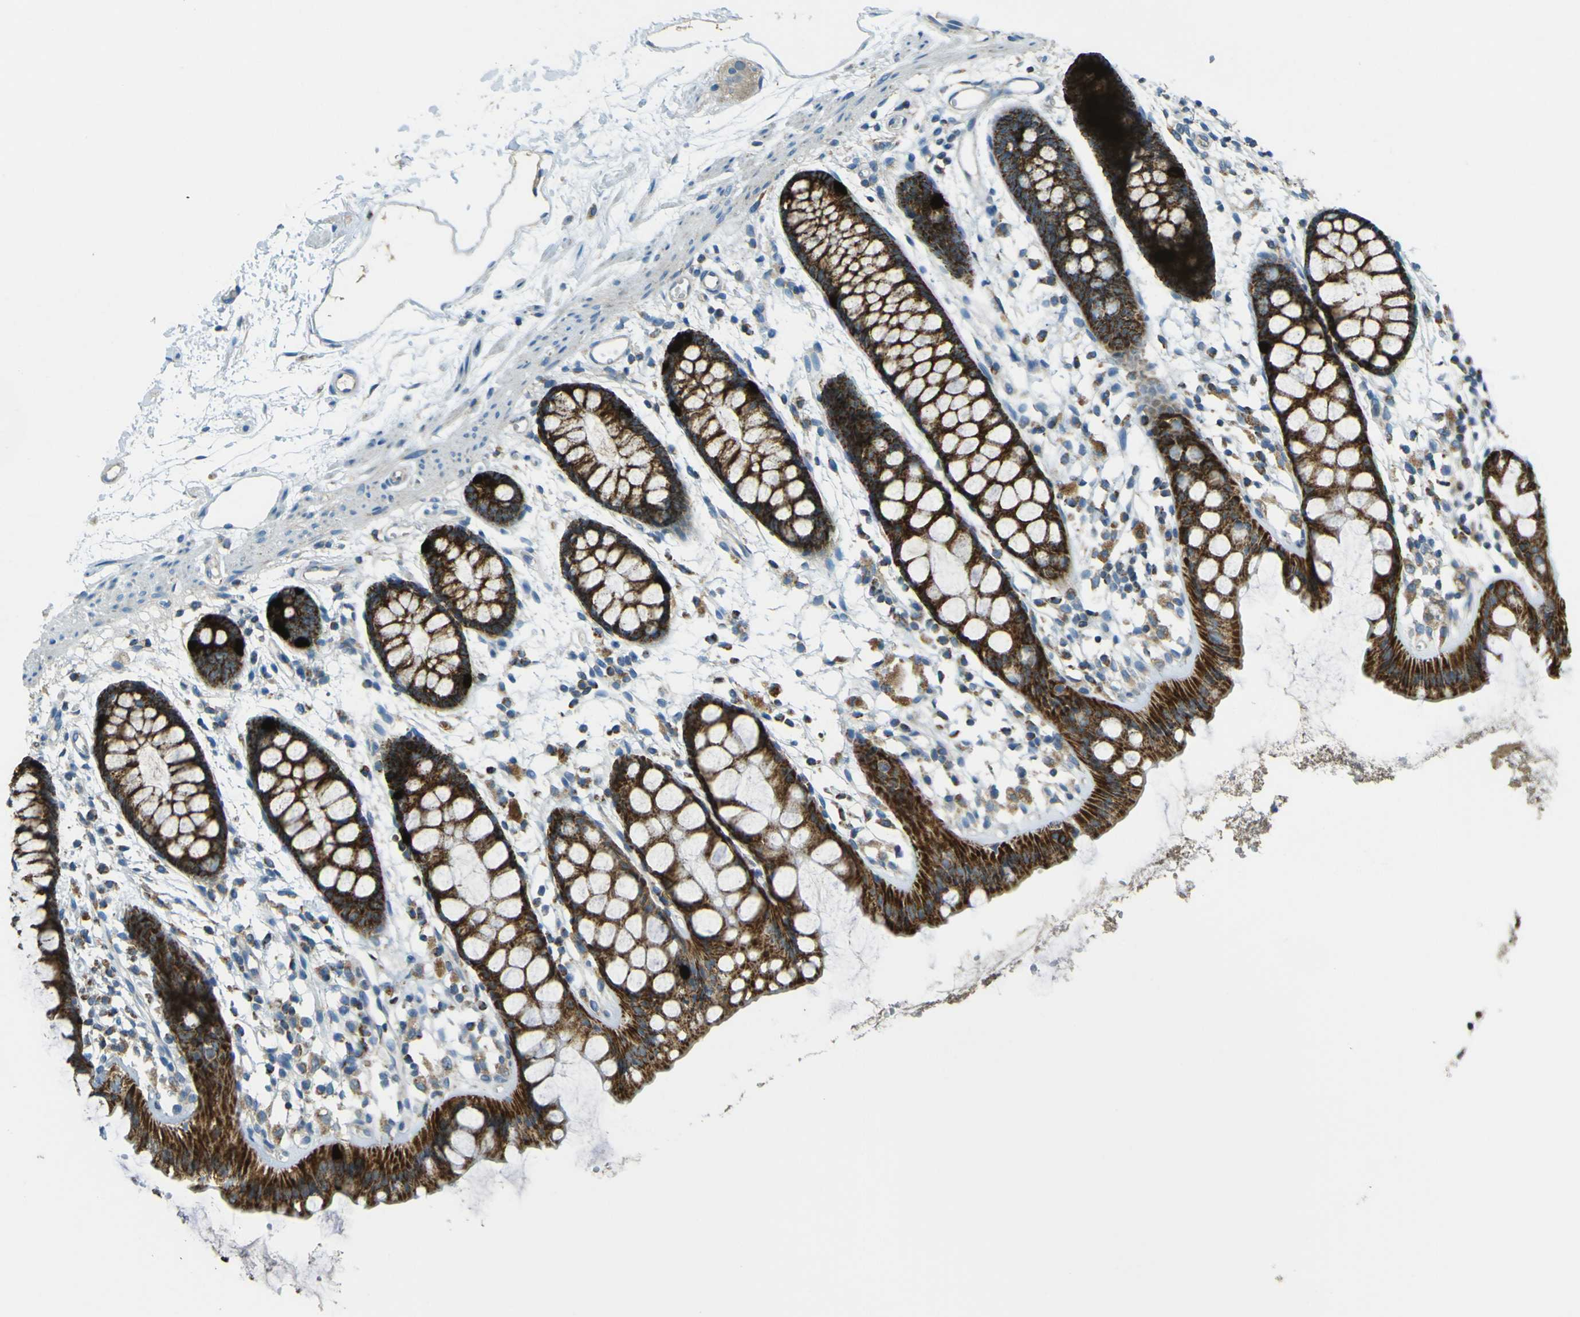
{"staining": {"intensity": "strong", "quantity": ">75%", "location": "cytoplasmic/membranous"}, "tissue": "rectum", "cell_type": "Glandular cells", "image_type": "normal", "snomed": [{"axis": "morphology", "description": "Normal tissue, NOS"}, {"axis": "topography", "description": "Rectum"}], "caption": "A high amount of strong cytoplasmic/membranous staining is appreciated in approximately >75% of glandular cells in benign rectum. Immunohistochemistry stains the protein in brown and the nuclei are stained blue.", "gene": "FKTN", "patient": {"sex": "female", "age": 66}}